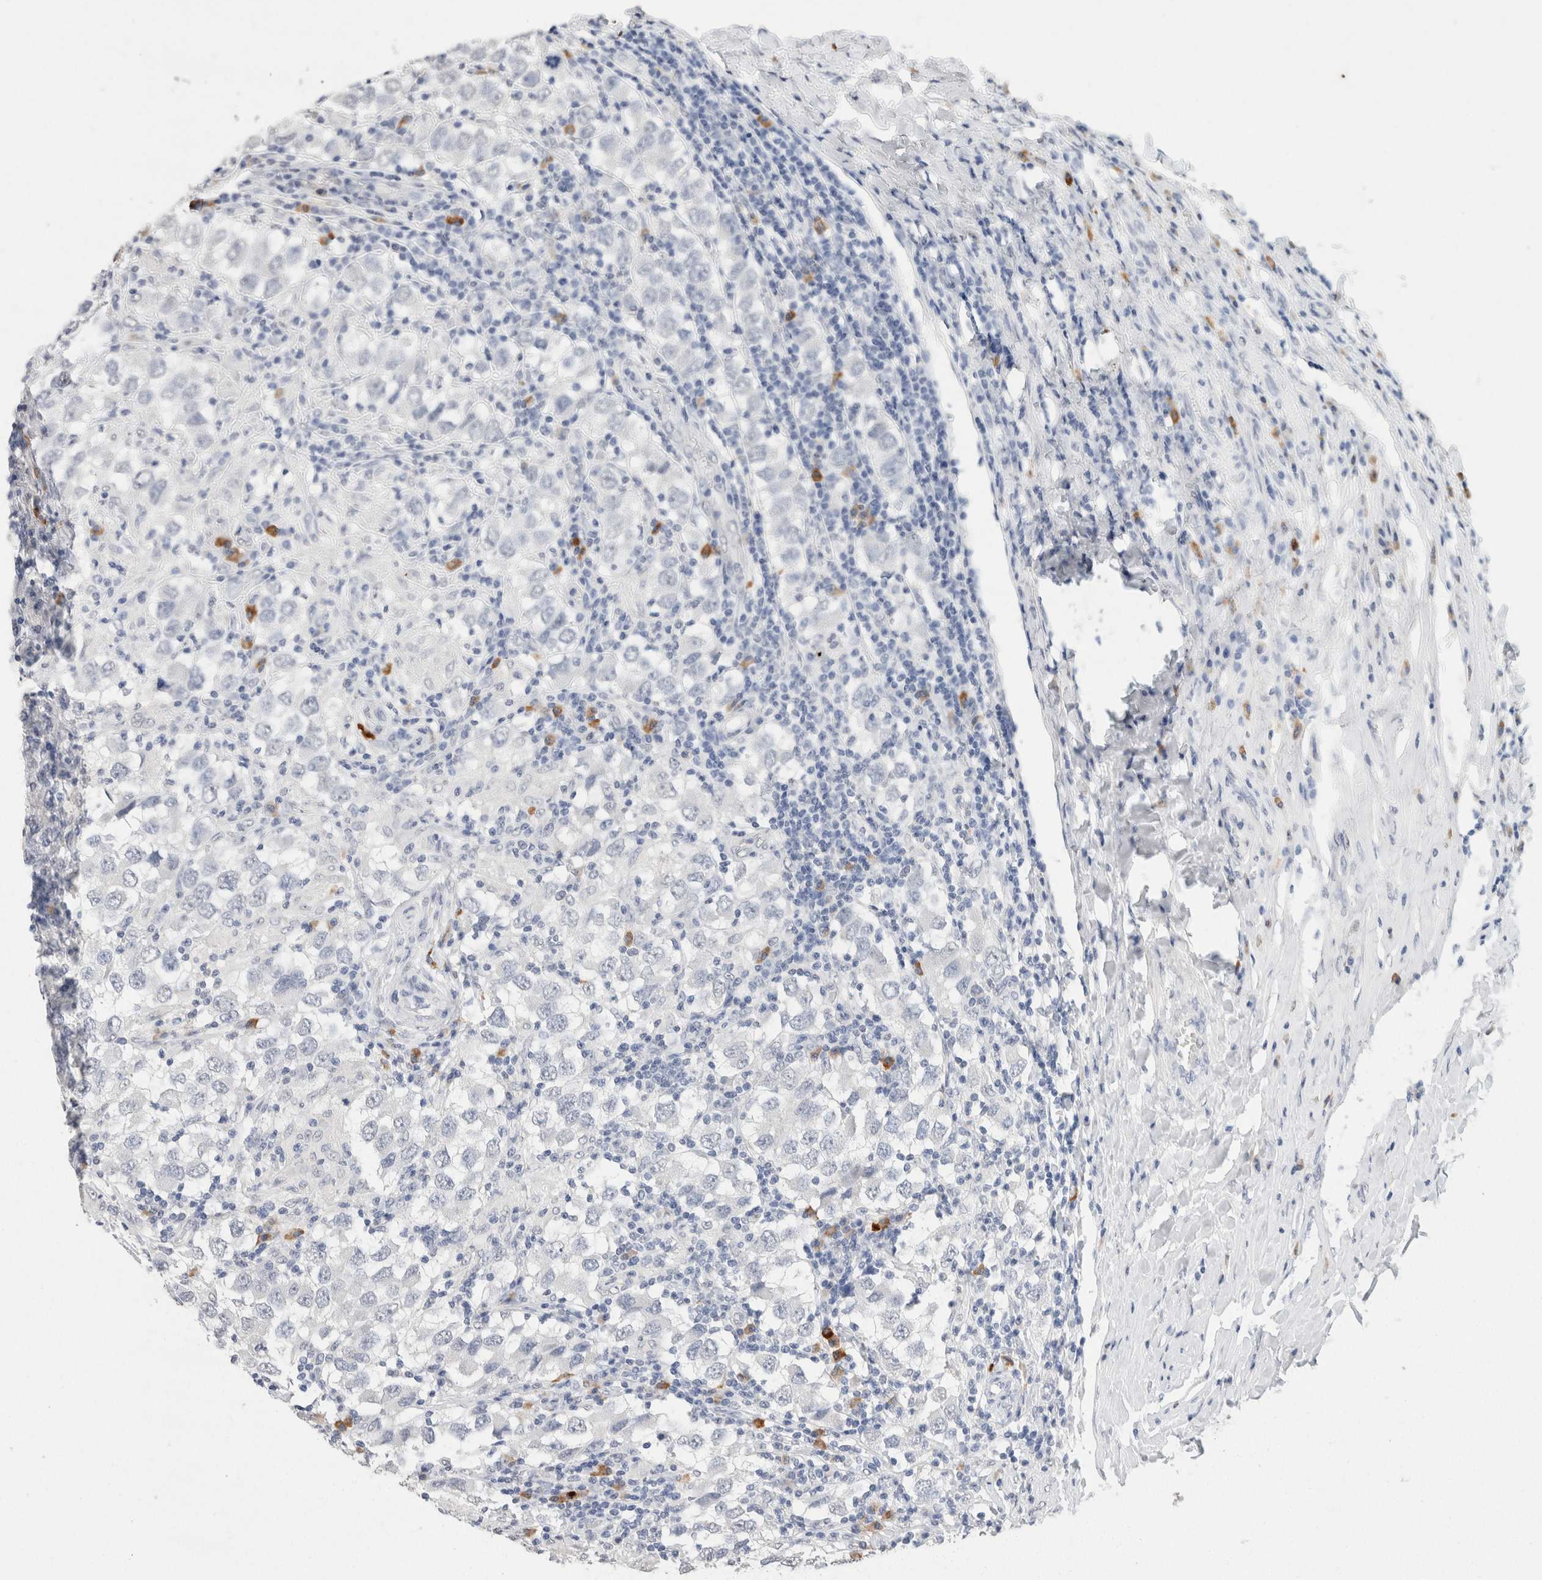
{"staining": {"intensity": "negative", "quantity": "none", "location": "none"}, "tissue": "testis cancer", "cell_type": "Tumor cells", "image_type": "cancer", "snomed": [{"axis": "morphology", "description": "Carcinoma, Embryonal, NOS"}, {"axis": "topography", "description": "Testis"}], "caption": "Tumor cells are negative for brown protein staining in testis cancer.", "gene": "CD80", "patient": {"sex": "male", "age": 21}}